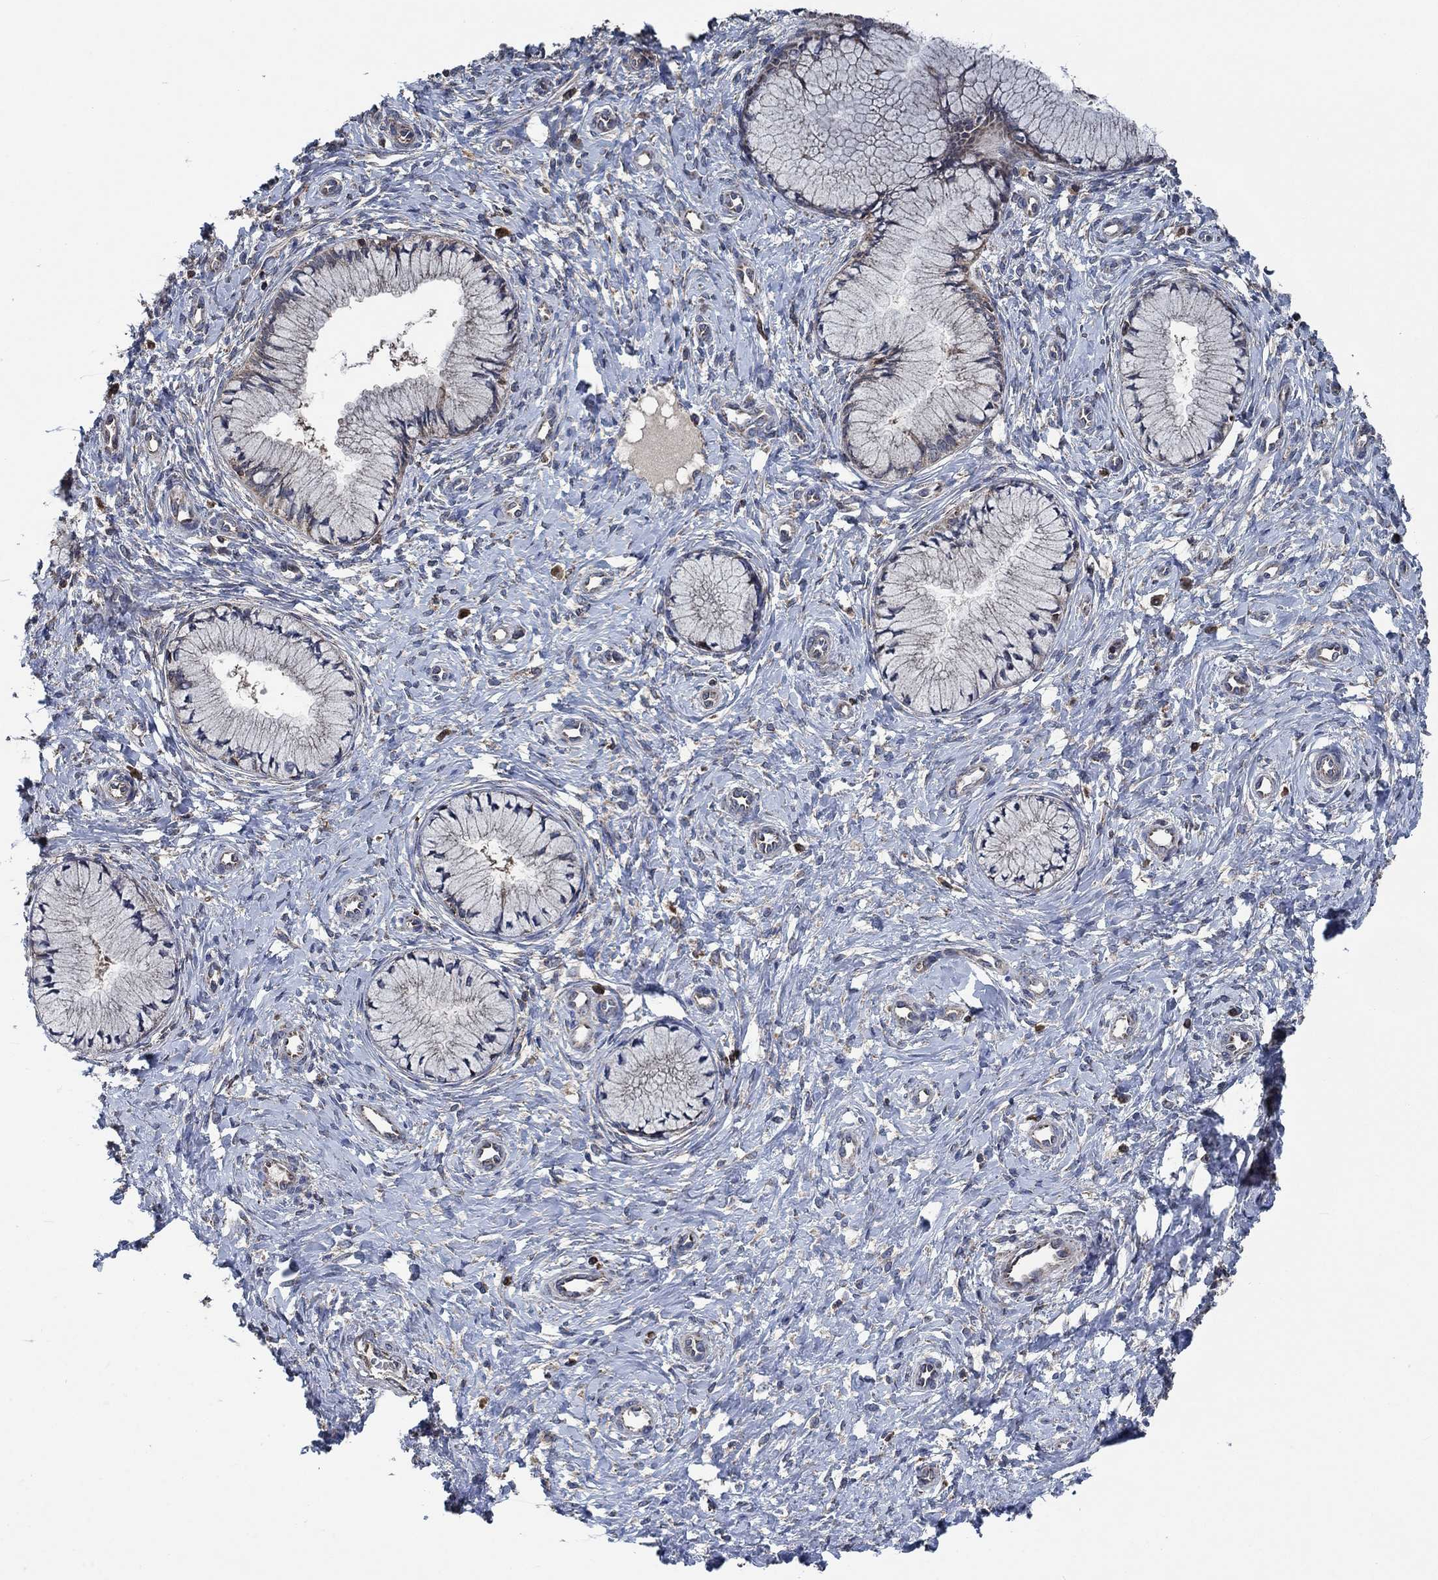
{"staining": {"intensity": "negative", "quantity": "none", "location": "none"}, "tissue": "cervix", "cell_type": "Glandular cells", "image_type": "normal", "snomed": [{"axis": "morphology", "description": "Normal tissue, NOS"}, {"axis": "topography", "description": "Cervix"}], "caption": "Immunohistochemical staining of normal human cervix demonstrates no significant positivity in glandular cells.", "gene": "STXBP6", "patient": {"sex": "female", "age": 37}}